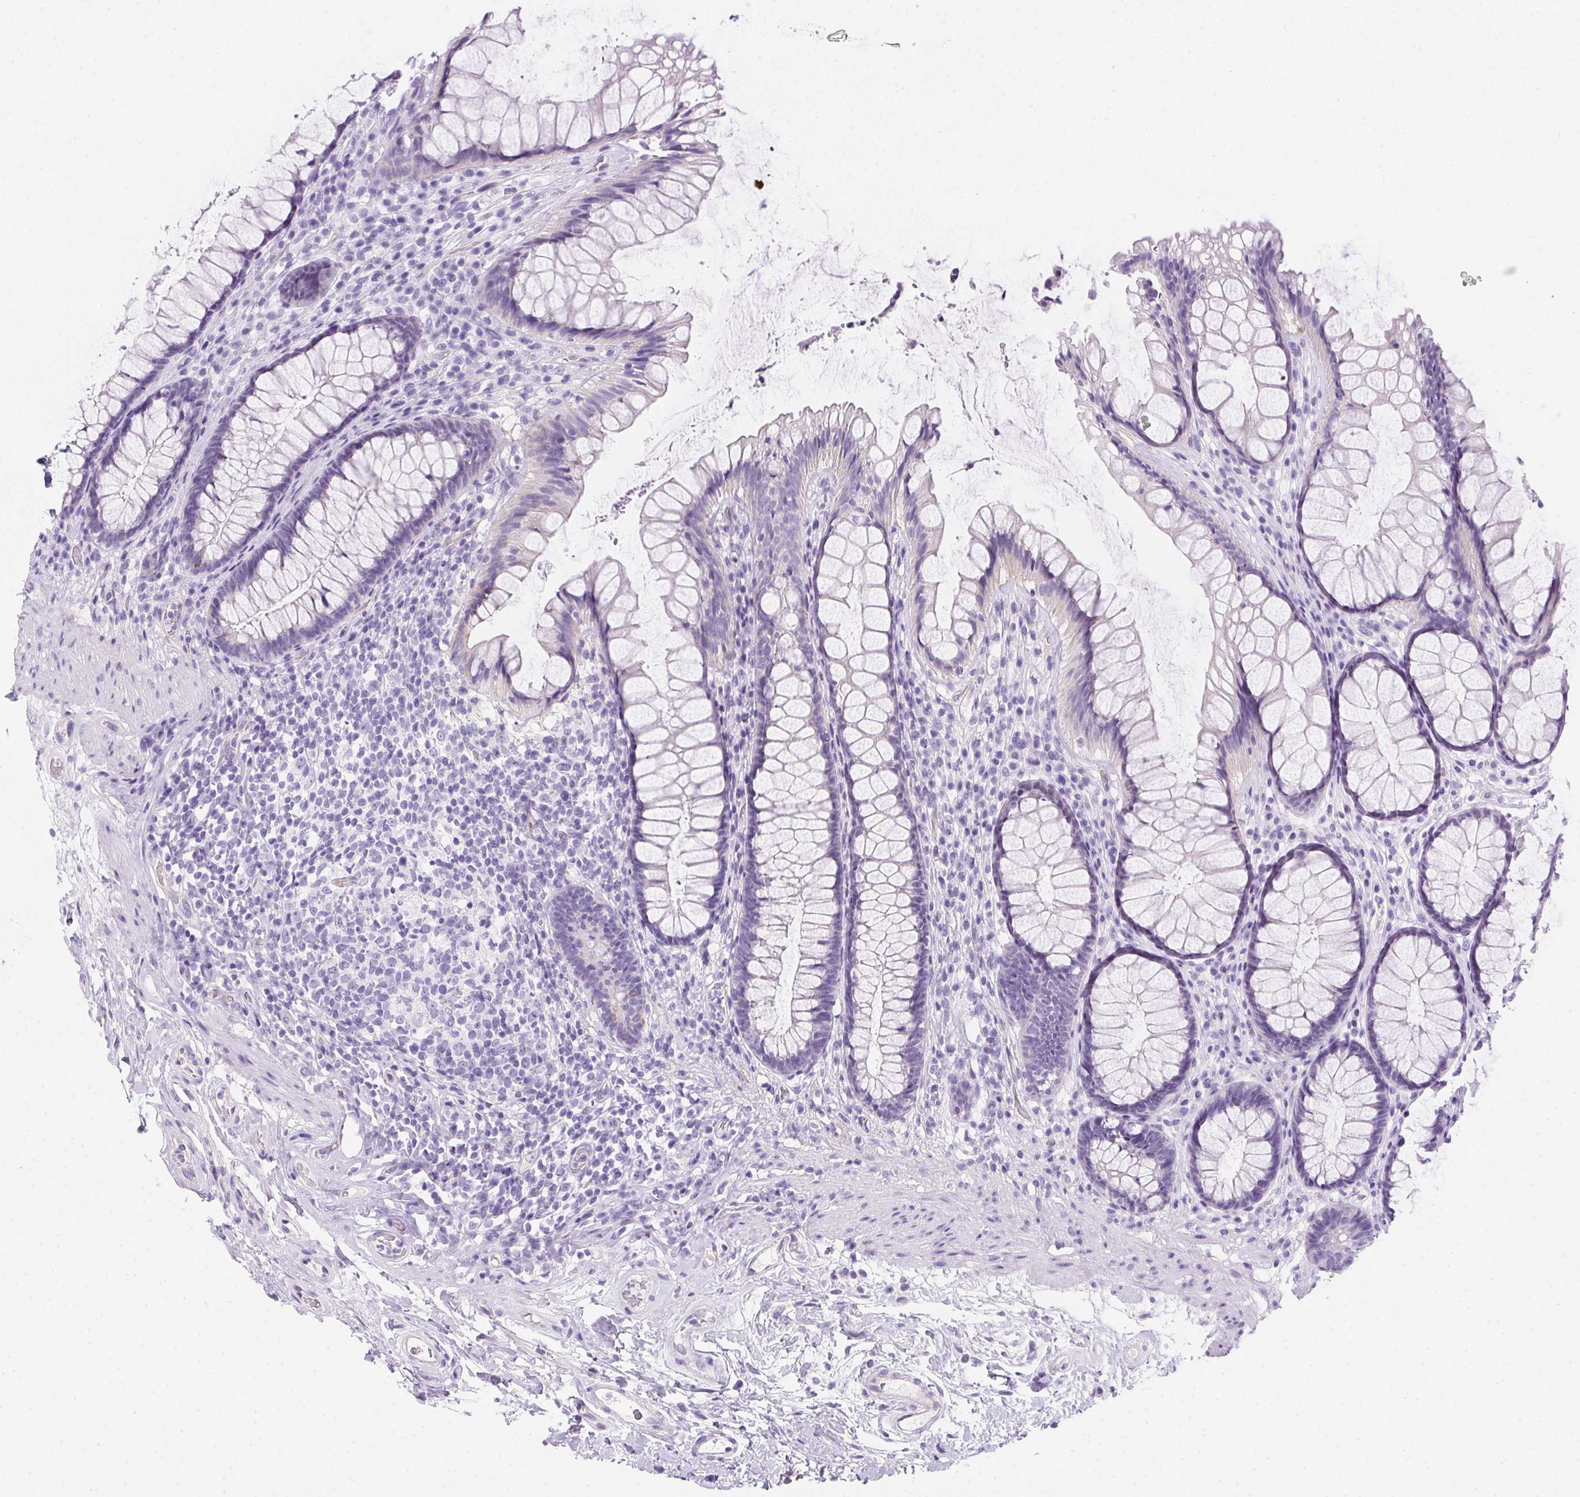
{"staining": {"intensity": "negative", "quantity": "none", "location": "none"}, "tissue": "rectum", "cell_type": "Glandular cells", "image_type": "normal", "snomed": [{"axis": "morphology", "description": "Normal tissue, NOS"}, {"axis": "topography", "description": "Rectum"}], "caption": "A high-resolution histopathology image shows immunohistochemistry staining of normal rectum, which demonstrates no significant expression in glandular cells. The staining is performed using DAB brown chromogen with nuclei counter-stained in using hematoxylin.", "gene": "SPACA5B", "patient": {"sex": "male", "age": 72}}